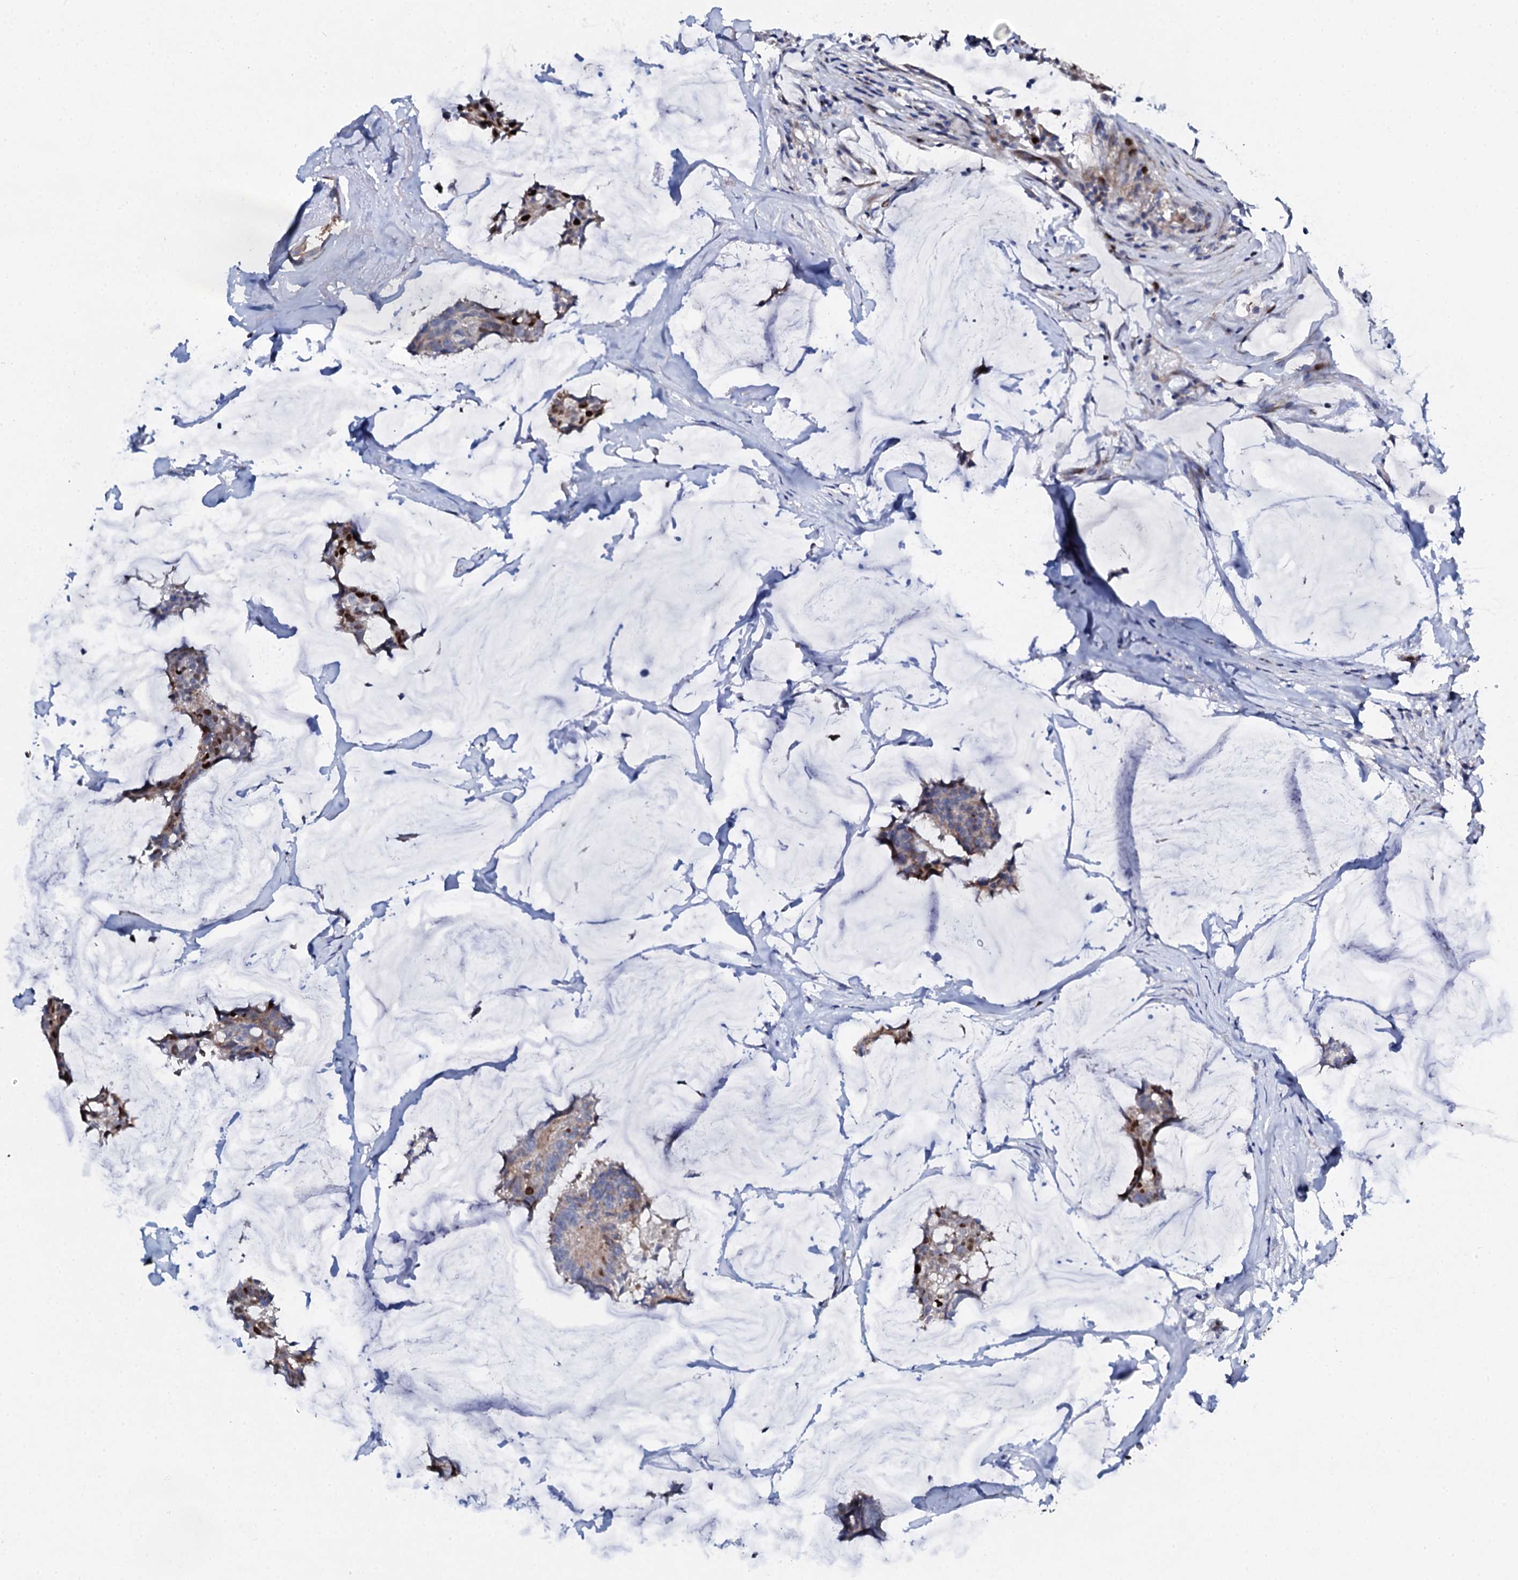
{"staining": {"intensity": "moderate", "quantity": "<25%", "location": "nuclear"}, "tissue": "breast cancer", "cell_type": "Tumor cells", "image_type": "cancer", "snomed": [{"axis": "morphology", "description": "Duct carcinoma"}, {"axis": "topography", "description": "Breast"}], "caption": "Breast invasive ductal carcinoma stained for a protein demonstrates moderate nuclear positivity in tumor cells.", "gene": "NUDT13", "patient": {"sex": "female", "age": 93}}